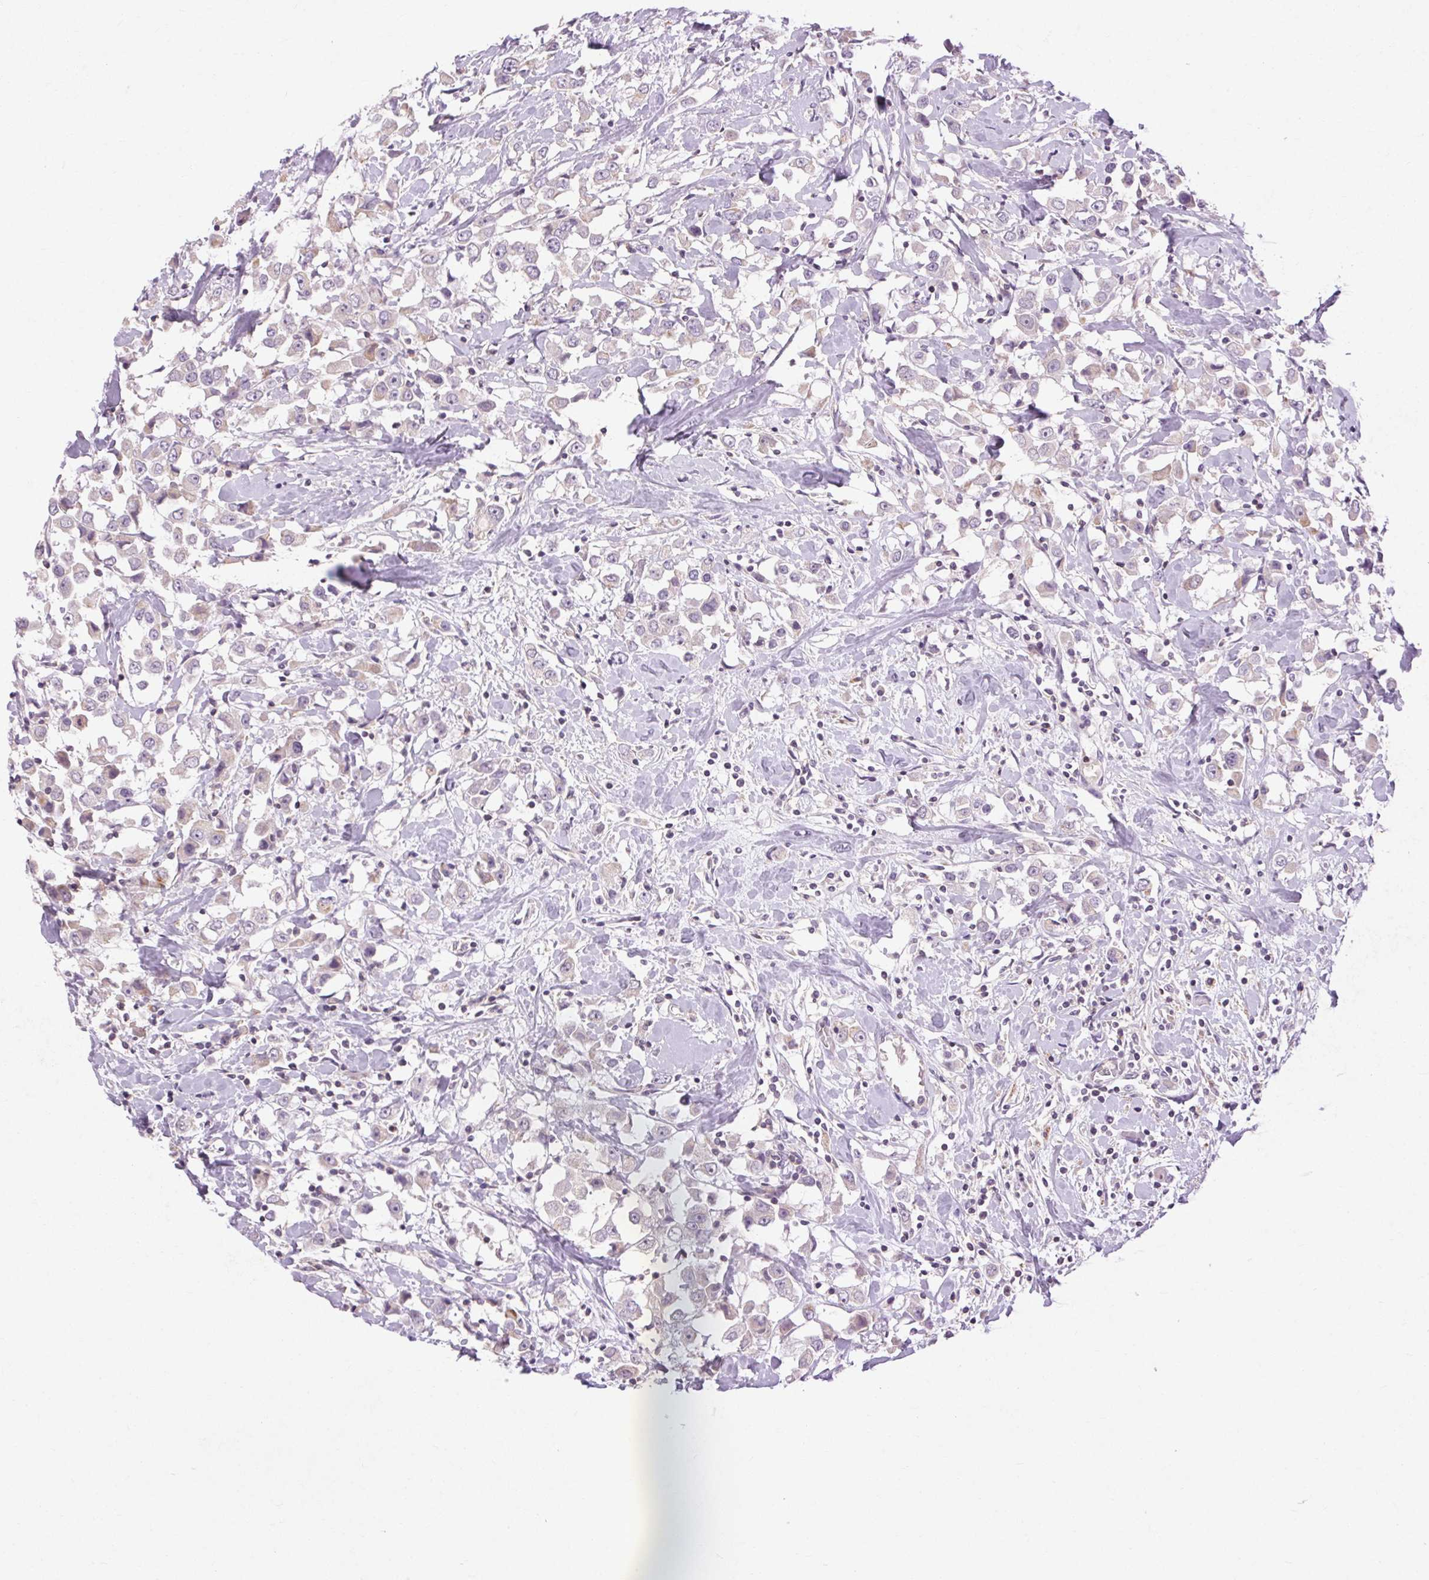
{"staining": {"intensity": "negative", "quantity": "none", "location": "none"}, "tissue": "breast cancer", "cell_type": "Tumor cells", "image_type": "cancer", "snomed": [{"axis": "morphology", "description": "Duct carcinoma"}, {"axis": "topography", "description": "Breast"}], "caption": "The photomicrograph shows no staining of tumor cells in breast cancer (invasive ductal carcinoma). The staining is performed using DAB (3,3'-diaminobenzidine) brown chromogen with nuclei counter-stained in using hematoxylin.", "gene": "FNDC7", "patient": {"sex": "female", "age": 61}}